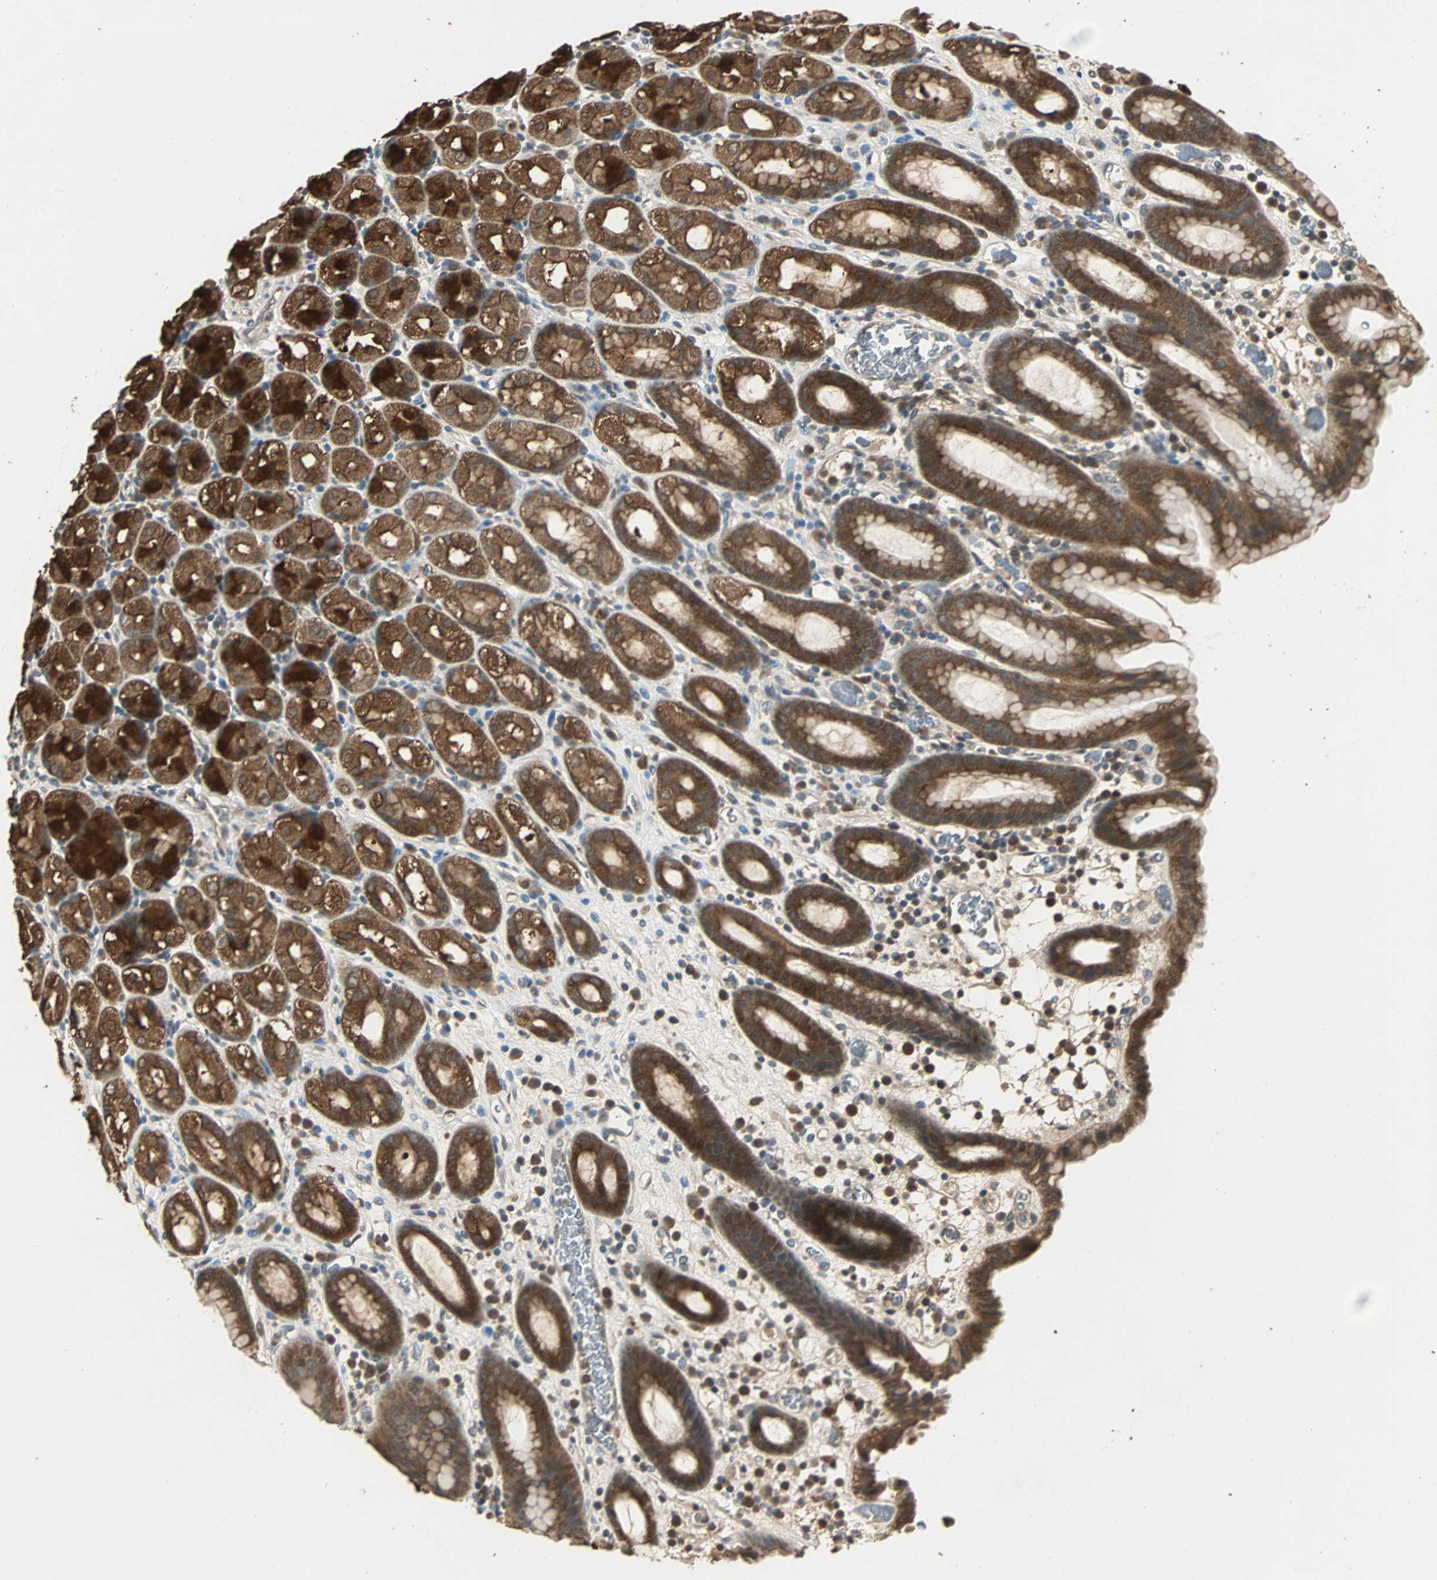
{"staining": {"intensity": "strong", "quantity": ">75%", "location": "cytoplasmic/membranous,nuclear"}, "tissue": "stomach", "cell_type": "Glandular cells", "image_type": "normal", "snomed": [{"axis": "morphology", "description": "Normal tissue, NOS"}, {"axis": "topography", "description": "Stomach, upper"}], "caption": "The immunohistochemical stain shows strong cytoplasmic/membranous,nuclear positivity in glandular cells of unremarkable stomach.", "gene": "ABHD2", "patient": {"sex": "male", "age": 68}}